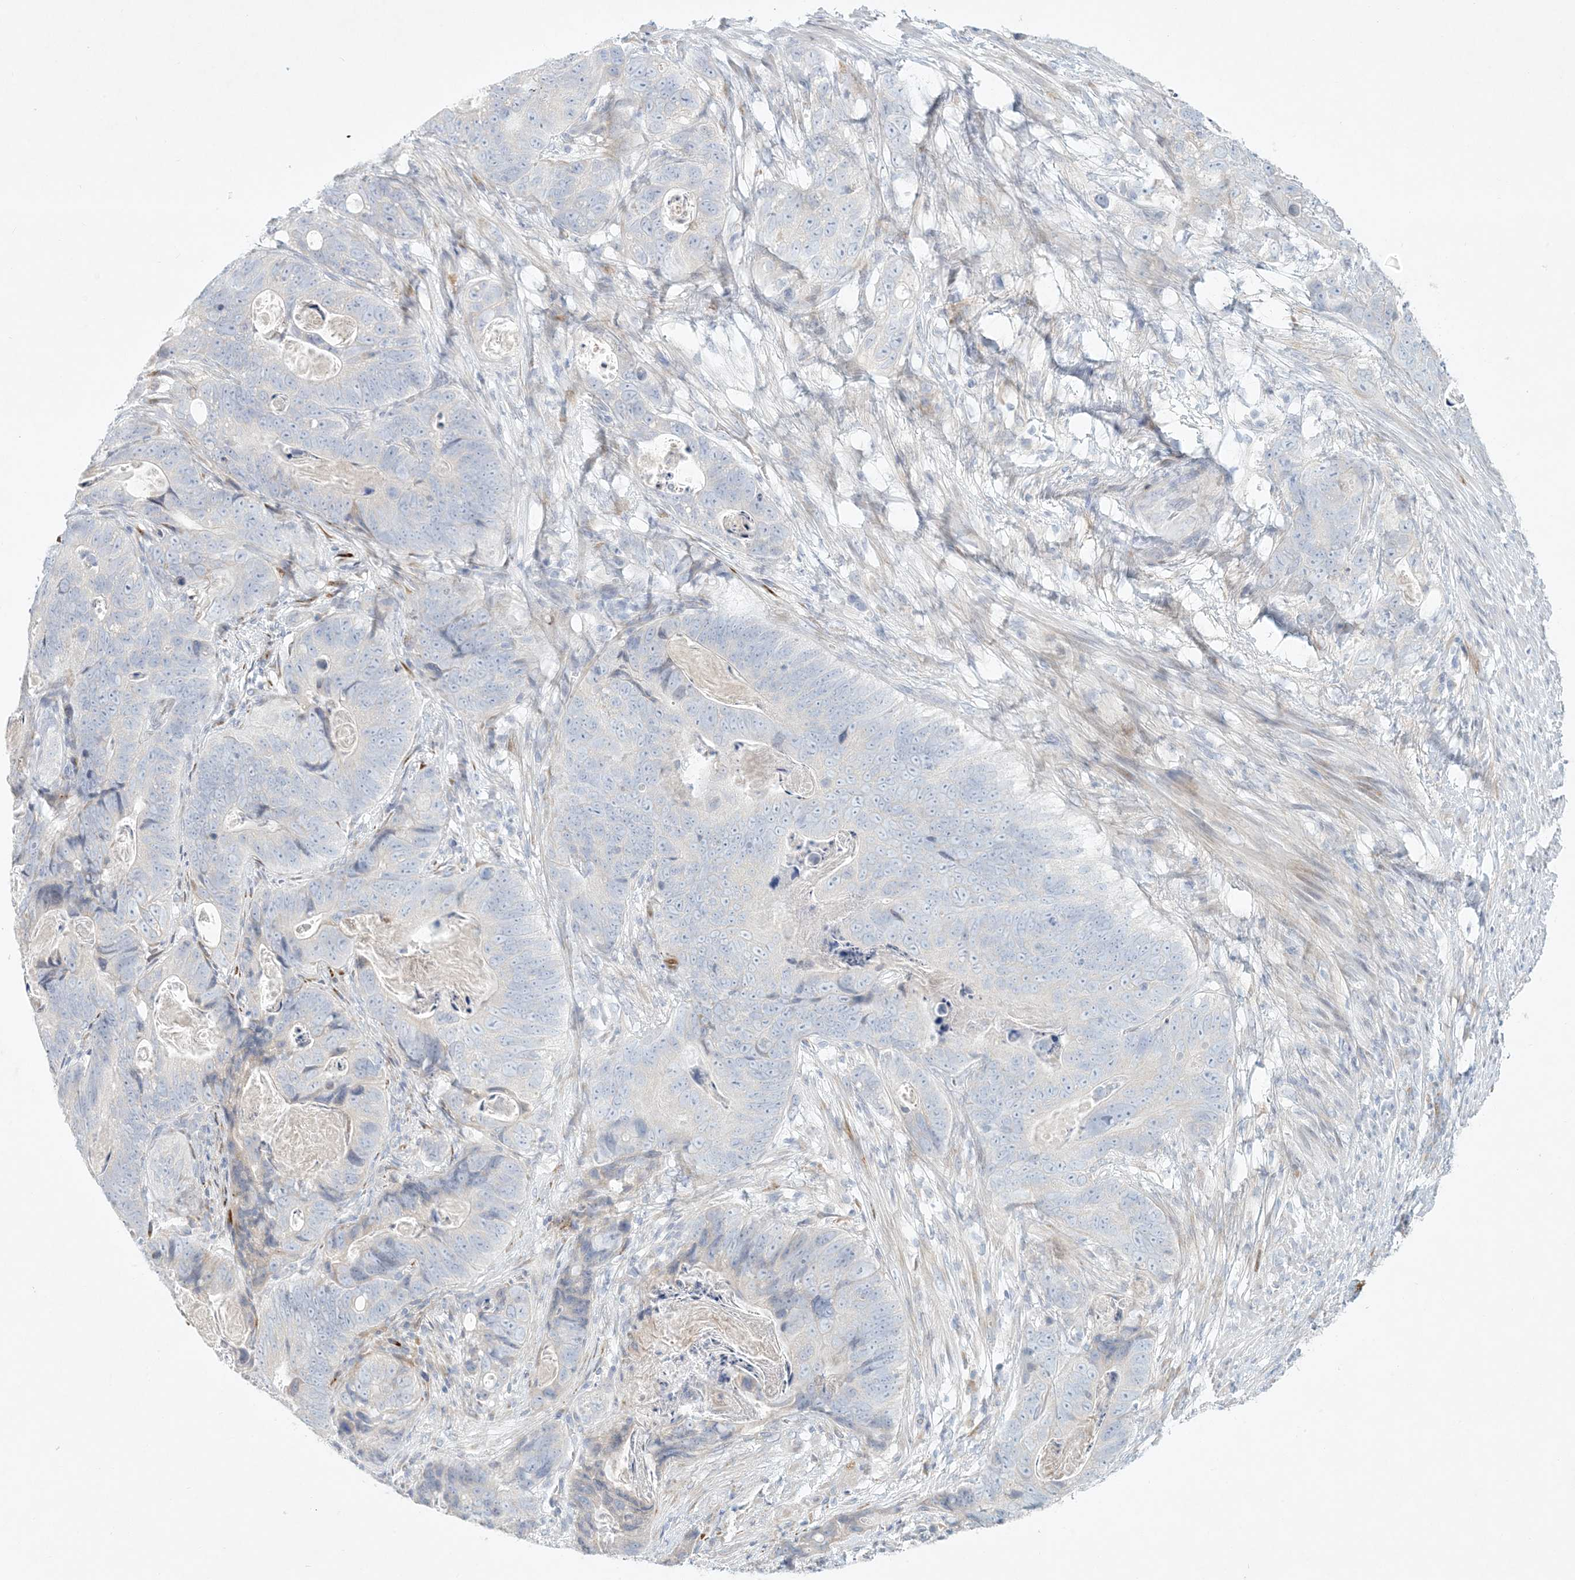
{"staining": {"intensity": "negative", "quantity": "none", "location": "none"}, "tissue": "stomach cancer", "cell_type": "Tumor cells", "image_type": "cancer", "snomed": [{"axis": "morphology", "description": "Normal tissue, NOS"}, {"axis": "morphology", "description": "Adenocarcinoma, NOS"}, {"axis": "topography", "description": "Stomach"}], "caption": "High power microscopy micrograph of an immunohistochemistry (IHC) photomicrograph of stomach adenocarcinoma, revealing no significant expression in tumor cells.", "gene": "ZNF385D", "patient": {"sex": "female", "age": 89}}